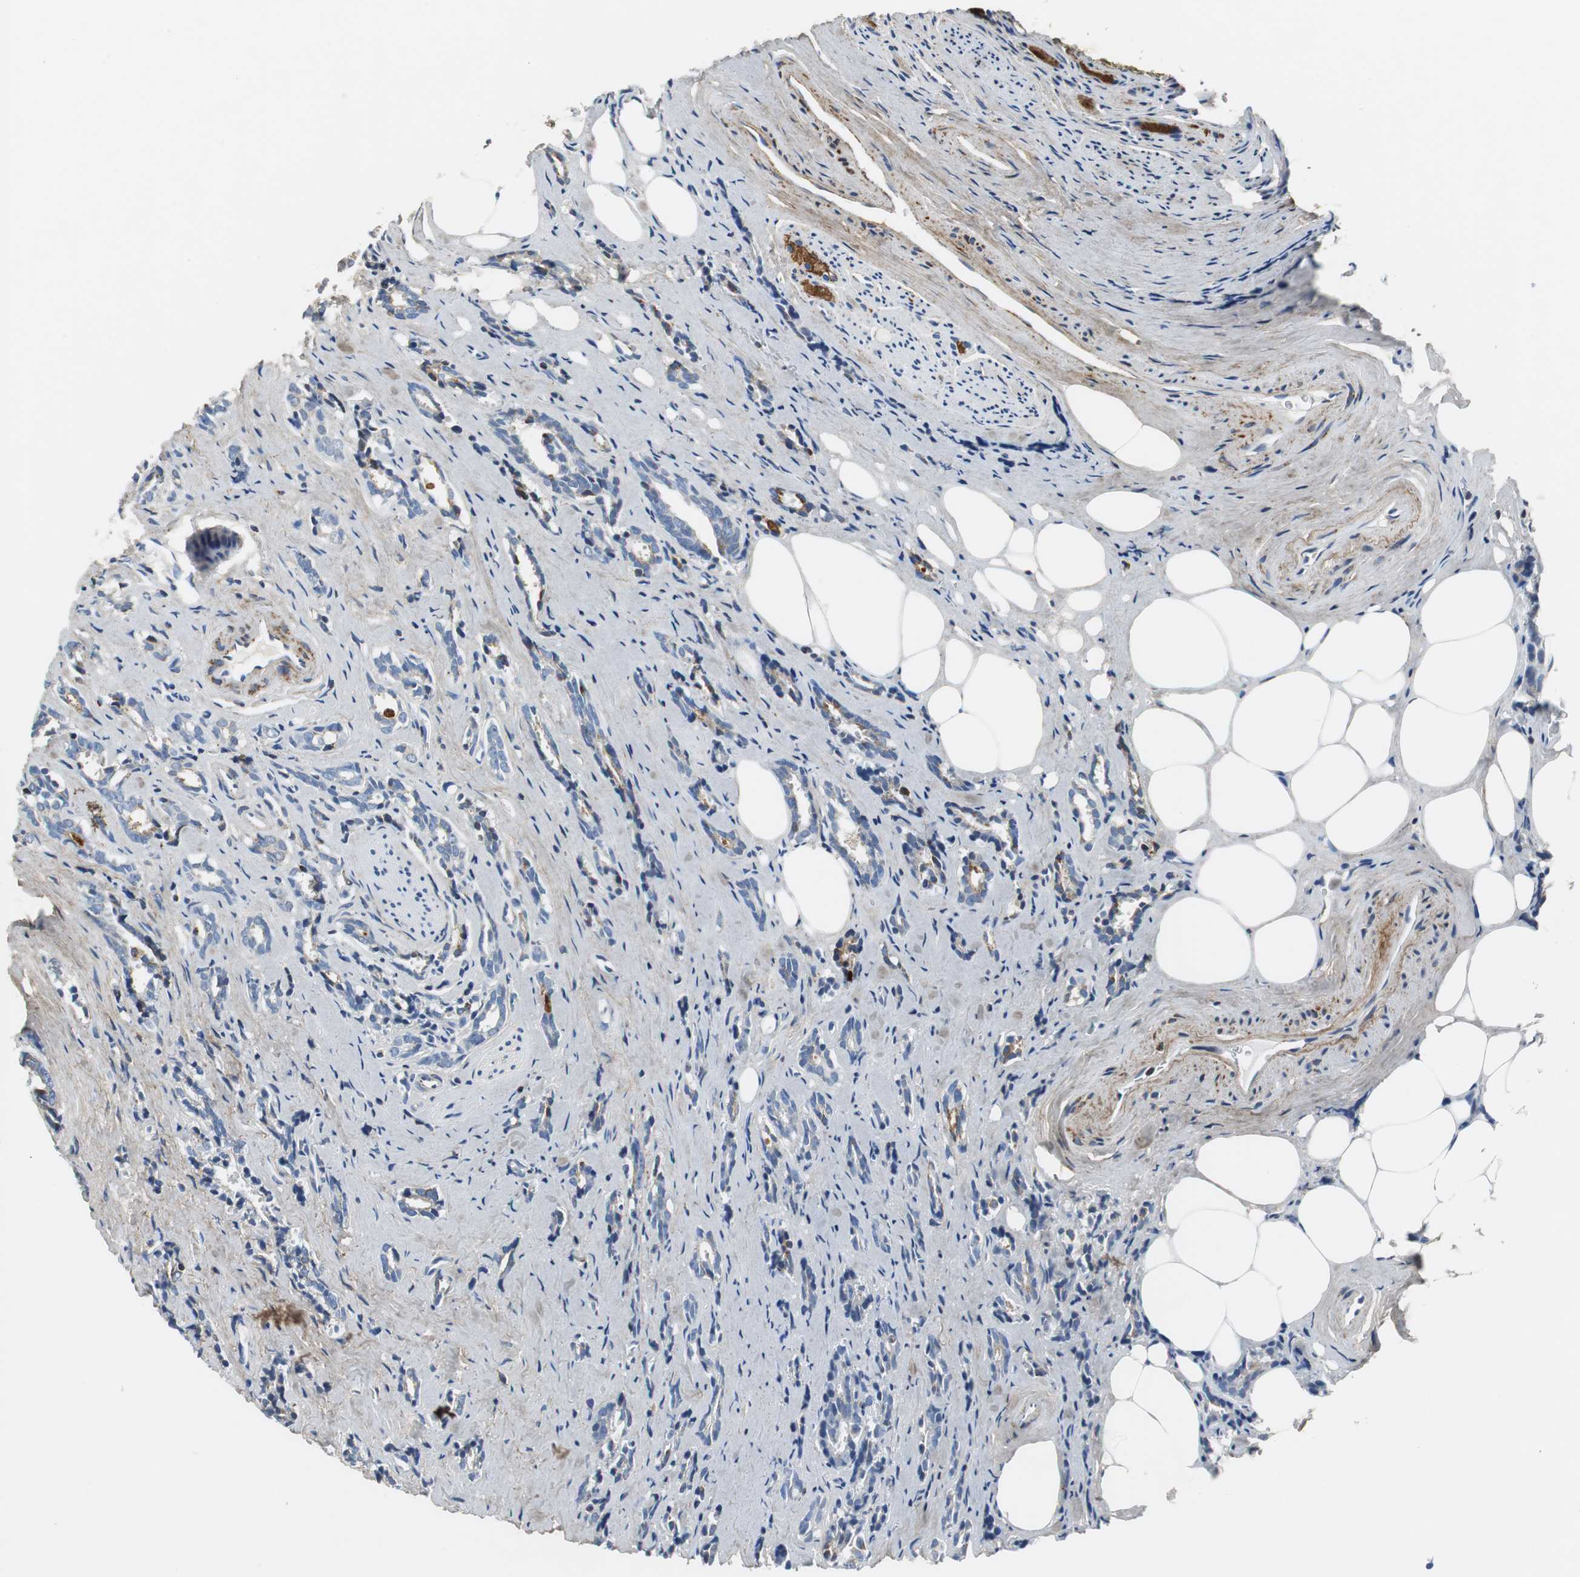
{"staining": {"intensity": "moderate", "quantity": "<25%", "location": "cytoplasmic/membranous"}, "tissue": "prostate cancer", "cell_type": "Tumor cells", "image_type": "cancer", "snomed": [{"axis": "morphology", "description": "Adenocarcinoma, High grade"}, {"axis": "topography", "description": "Prostate"}], "caption": "Human adenocarcinoma (high-grade) (prostate) stained for a protein (brown) shows moderate cytoplasmic/membranous positive staining in approximately <25% of tumor cells.", "gene": "C1QTNF7", "patient": {"sex": "male", "age": 67}}